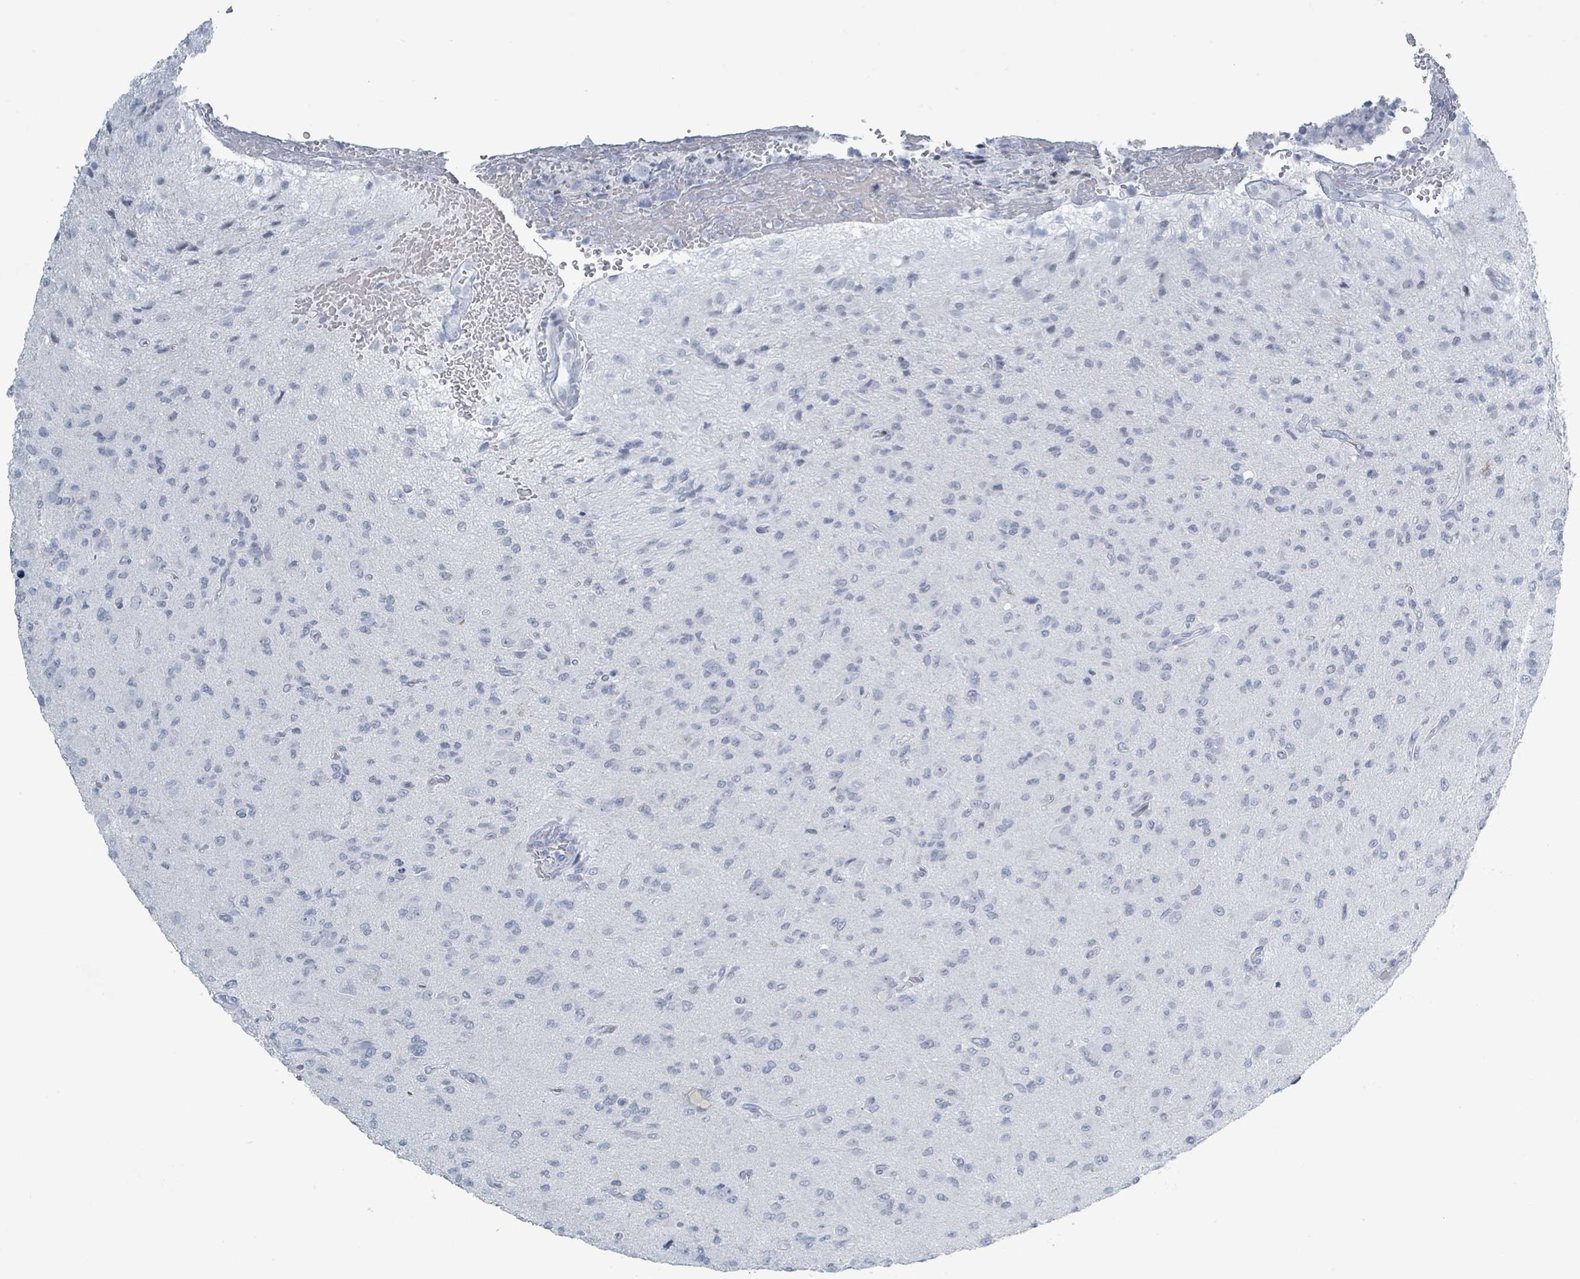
{"staining": {"intensity": "negative", "quantity": "none", "location": "none"}, "tissue": "glioma", "cell_type": "Tumor cells", "image_type": "cancer", "snomed": [{"axis": "morphology", "description": "Glioma, malignant, High grade"}, {"axis": "topography", "description": "Brain"}], "caption": "Immunohistochemistry (IHC) of human glioma reveals no staining in tumor cells.", "gene": "GPR15LG", "patient": {"sex": "male", "age": 36}}